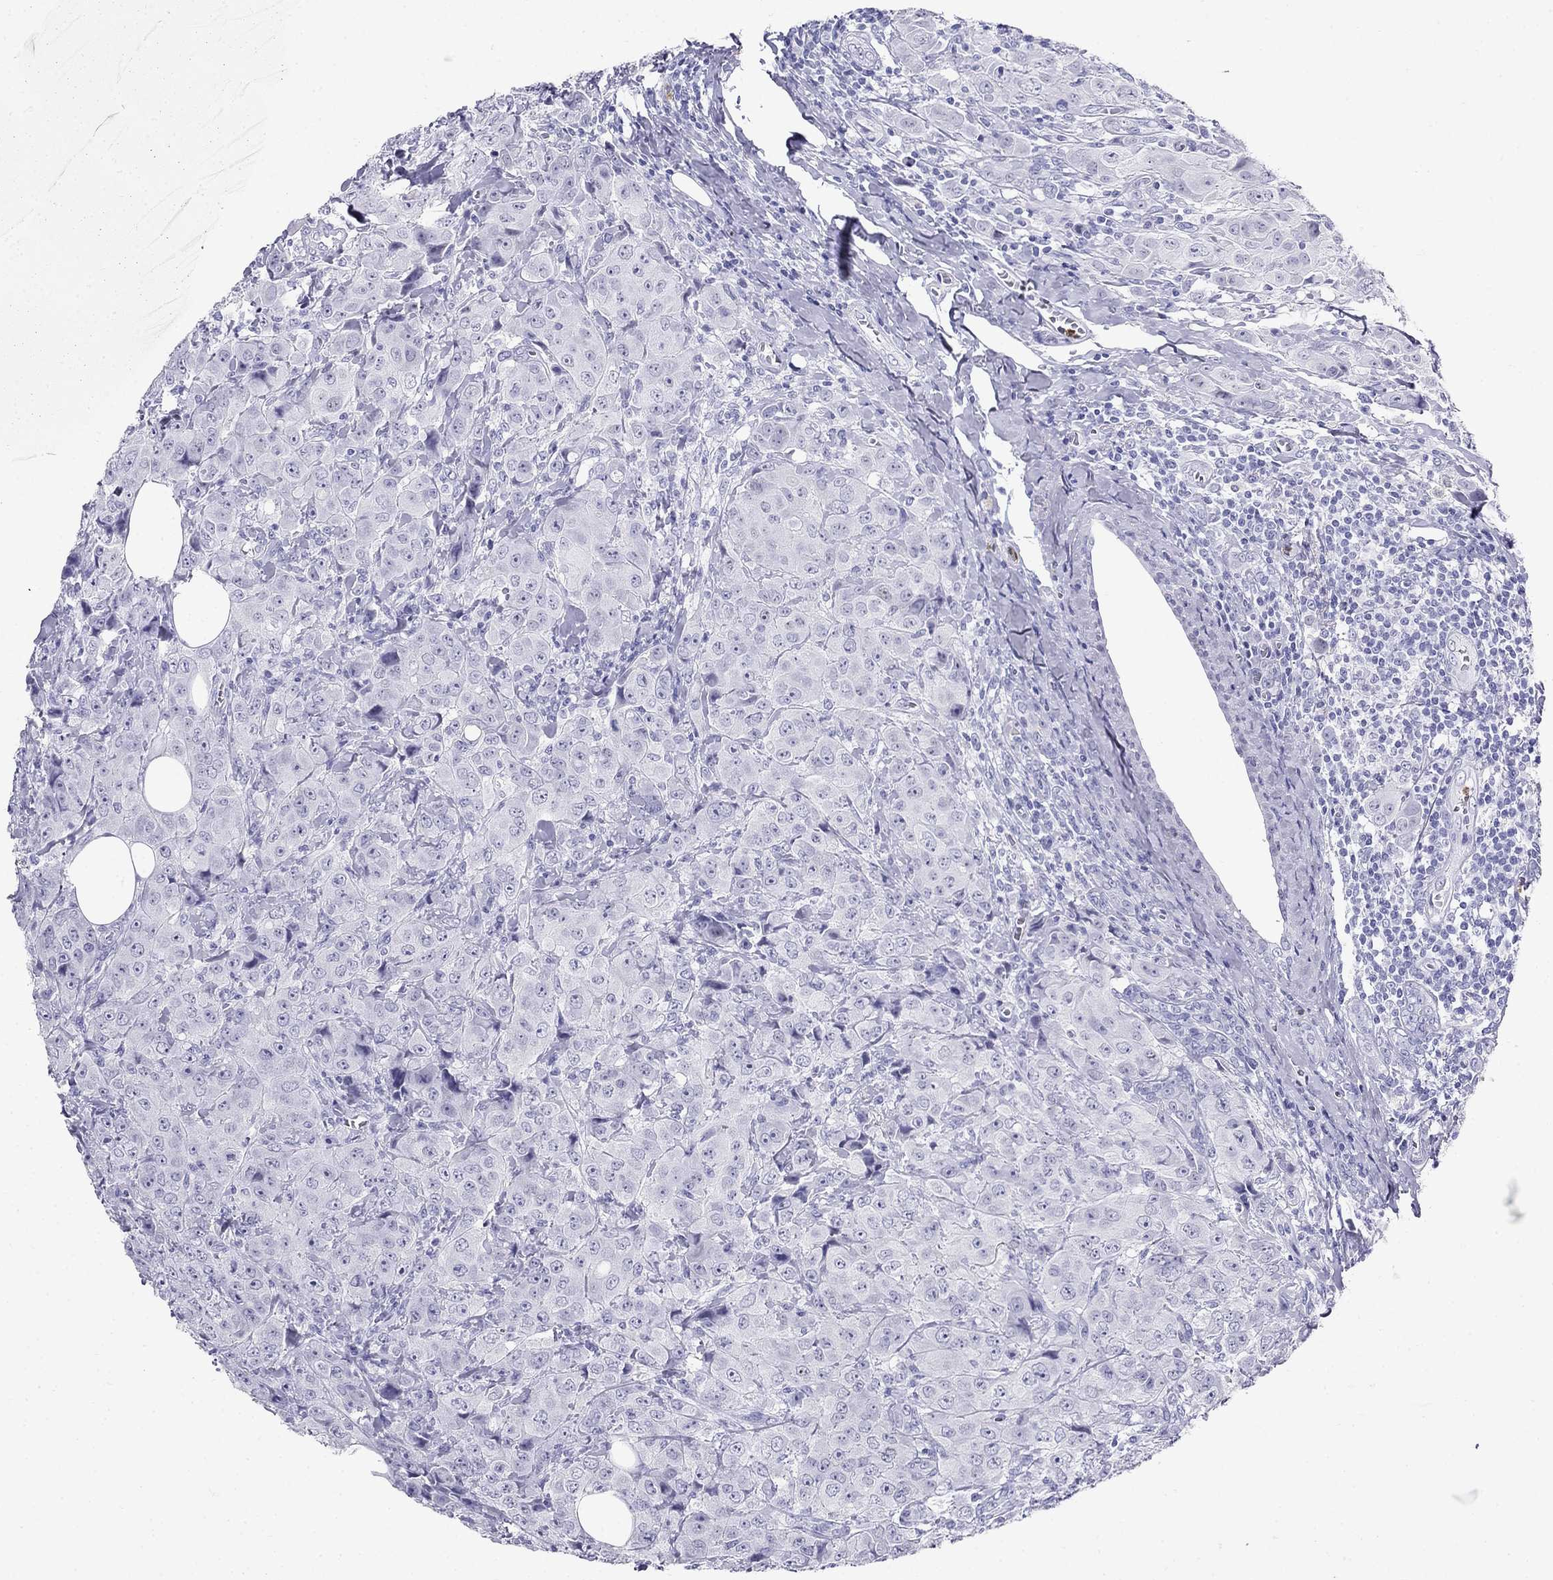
{"staining": {"intensity": "negative", "quantity": "none", "location": "none"}, "tissue": "breast cancer", "cell_type": "Tumor cells", "image_type": "cancer", "snomed": [{"axis": "morphology", "description": "Duct carcinoma"}, {"axis": "topography", "description": "Breast"}], "caption": "Immunohistochemistry (IHC) photomicrograph of intraductal carcinoma (breast) stained for a protein (brown), which reveals no positivity in tumor cells. Nuclei are stained in blue.", "gene": "PPP1R36", "patient": {"sex": "female", "age": 43}}